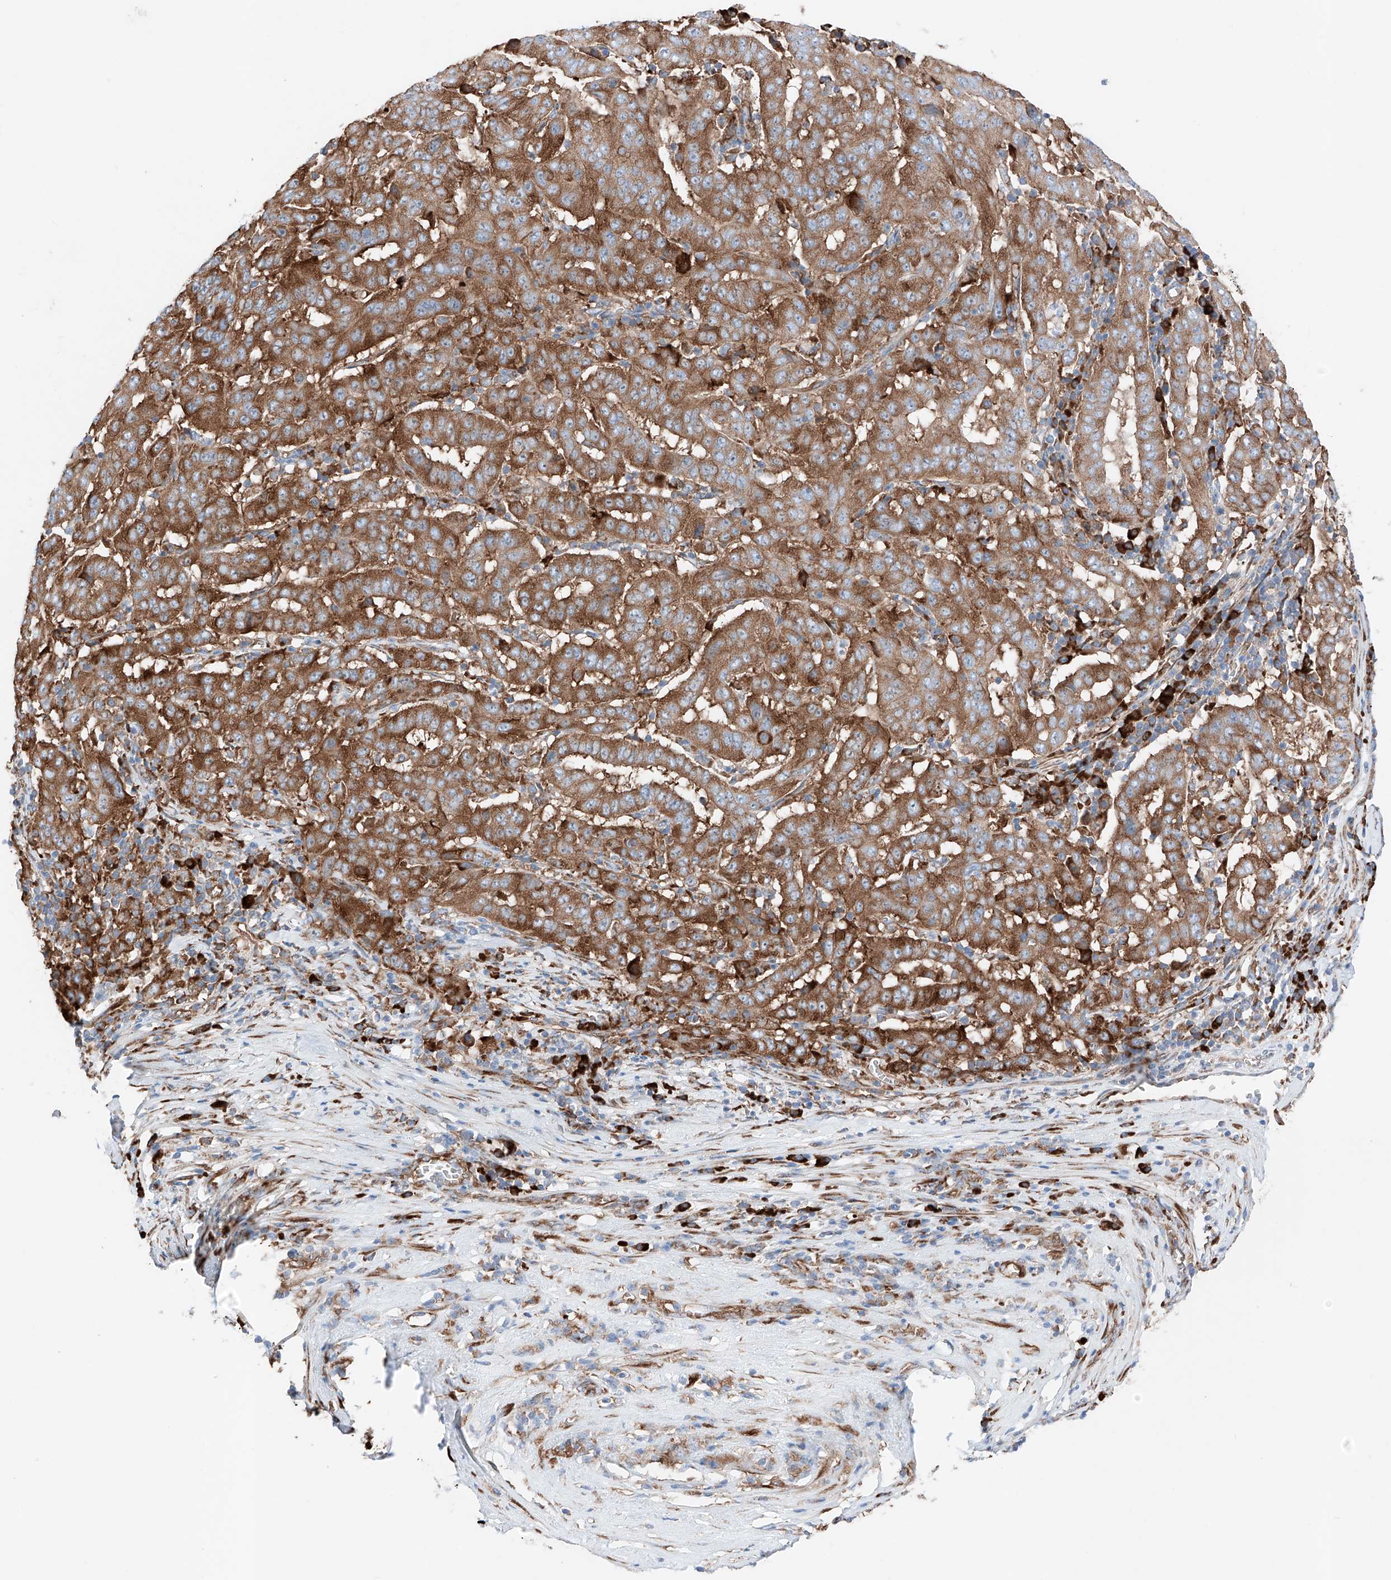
{"staining": {"intensity": "strong", "quantity": ">75%", "location": "cytoplasmic/membranous"}, "tissue": "pancreatic cancer", "cell_type": "Tumor cells", "image_type": "cancer", "snomed": [{"axis": "morphology", "description": "Adenocarcinoma, NOS"}, {"axis": "topography", "description": "Pancreas"}], "caption": "Protein staining shows strong cytoplasmic/membranous staining in approximately >75% of tumor cells in pancreatic cancer (adenocarcinoma).", "gene": "CRELD1", "patient": {"sex": "male", "age": 63}}